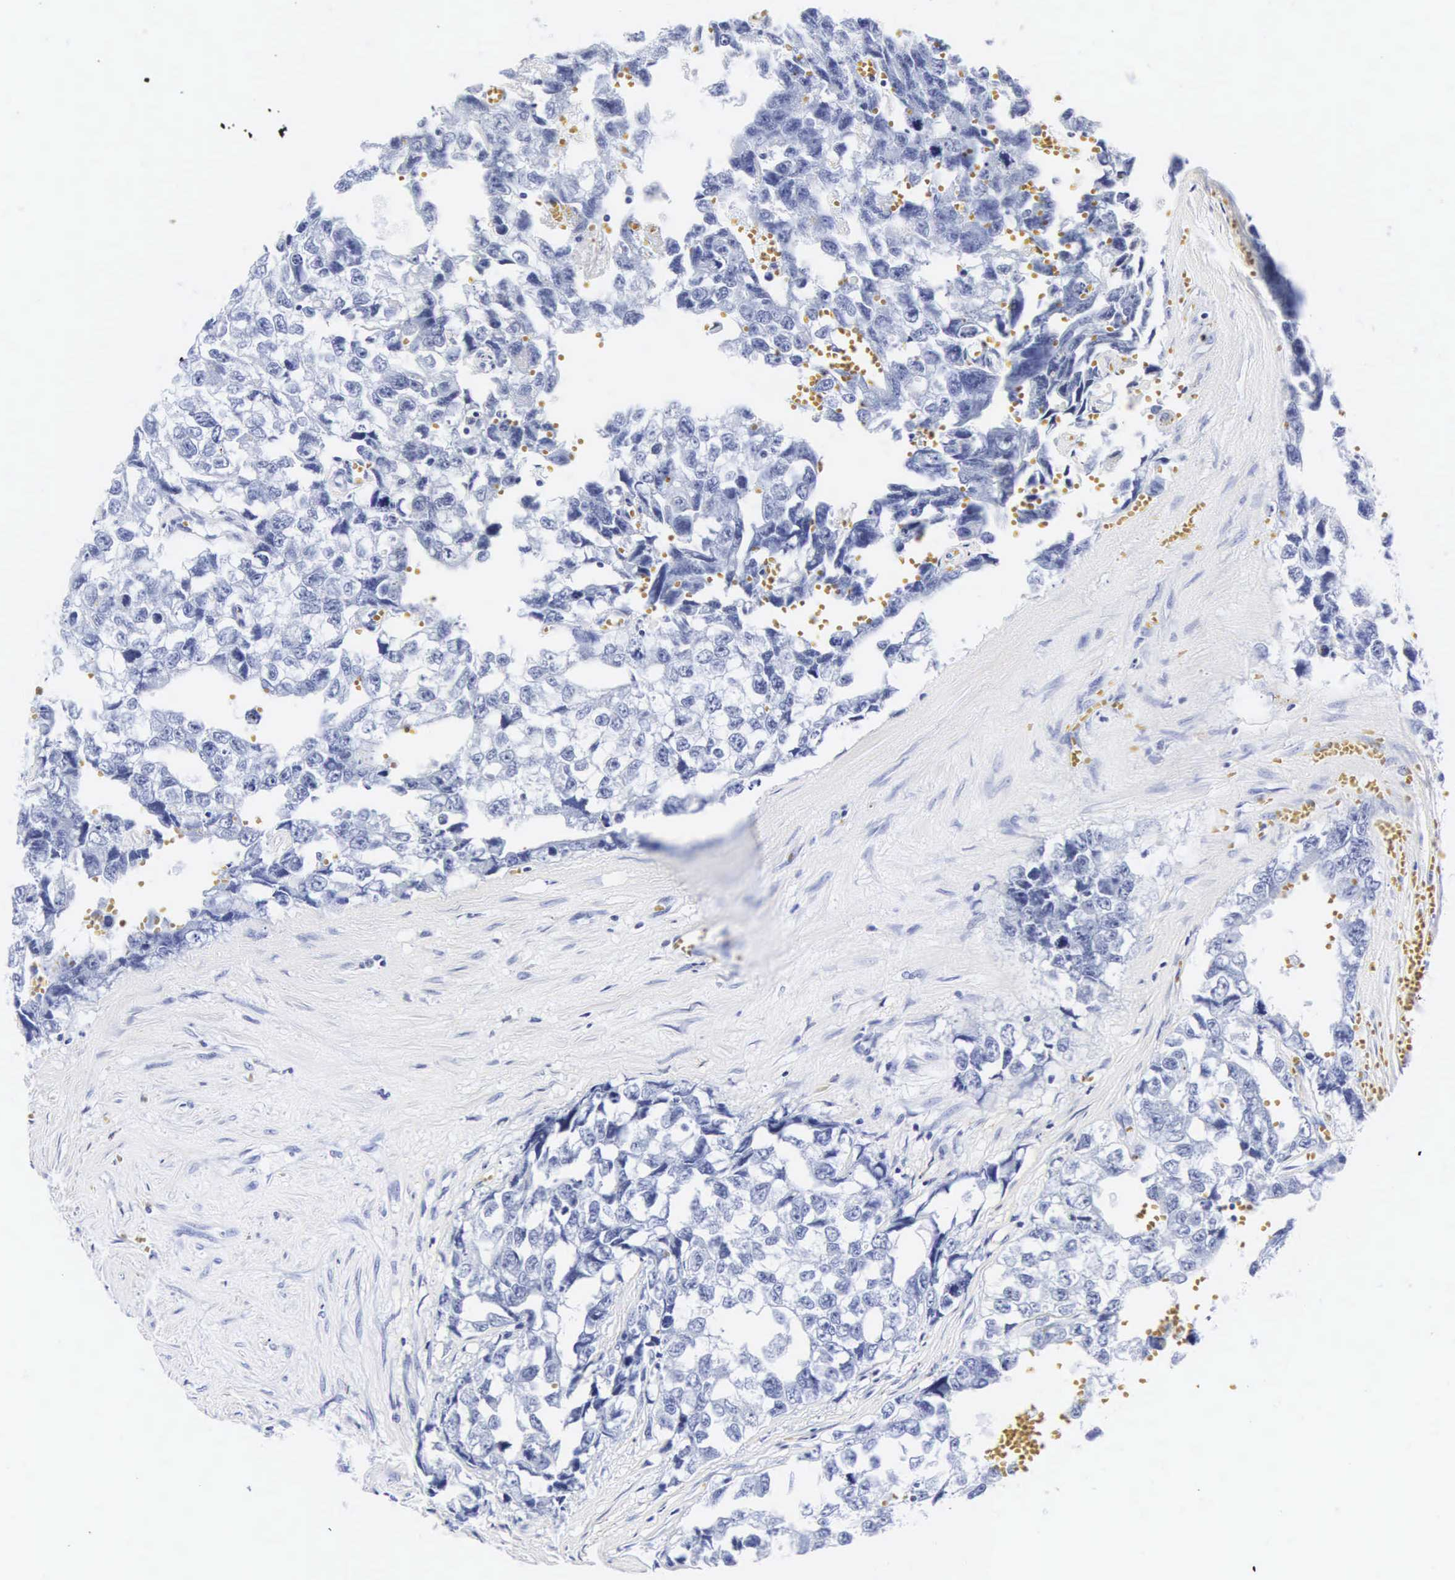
{"staining": {"intensity": "negative", "quantity": "none", "location": "none"}, "tissue": "testis cancer", "cell_type": "Tumor cells", "image_type": "cancer", "snomed": [{"axis": "morphology", "description": "Carcinoma, Embryonal, NOS"}, {"axis": "topography", "description": "Testis"}], "caption": "Testis embryonal carcinoma stained for a protein using immunohistochemistry displays no staining tumor cells.", "gene": "INS", "patient": {"sex": "male", "age": 31}}